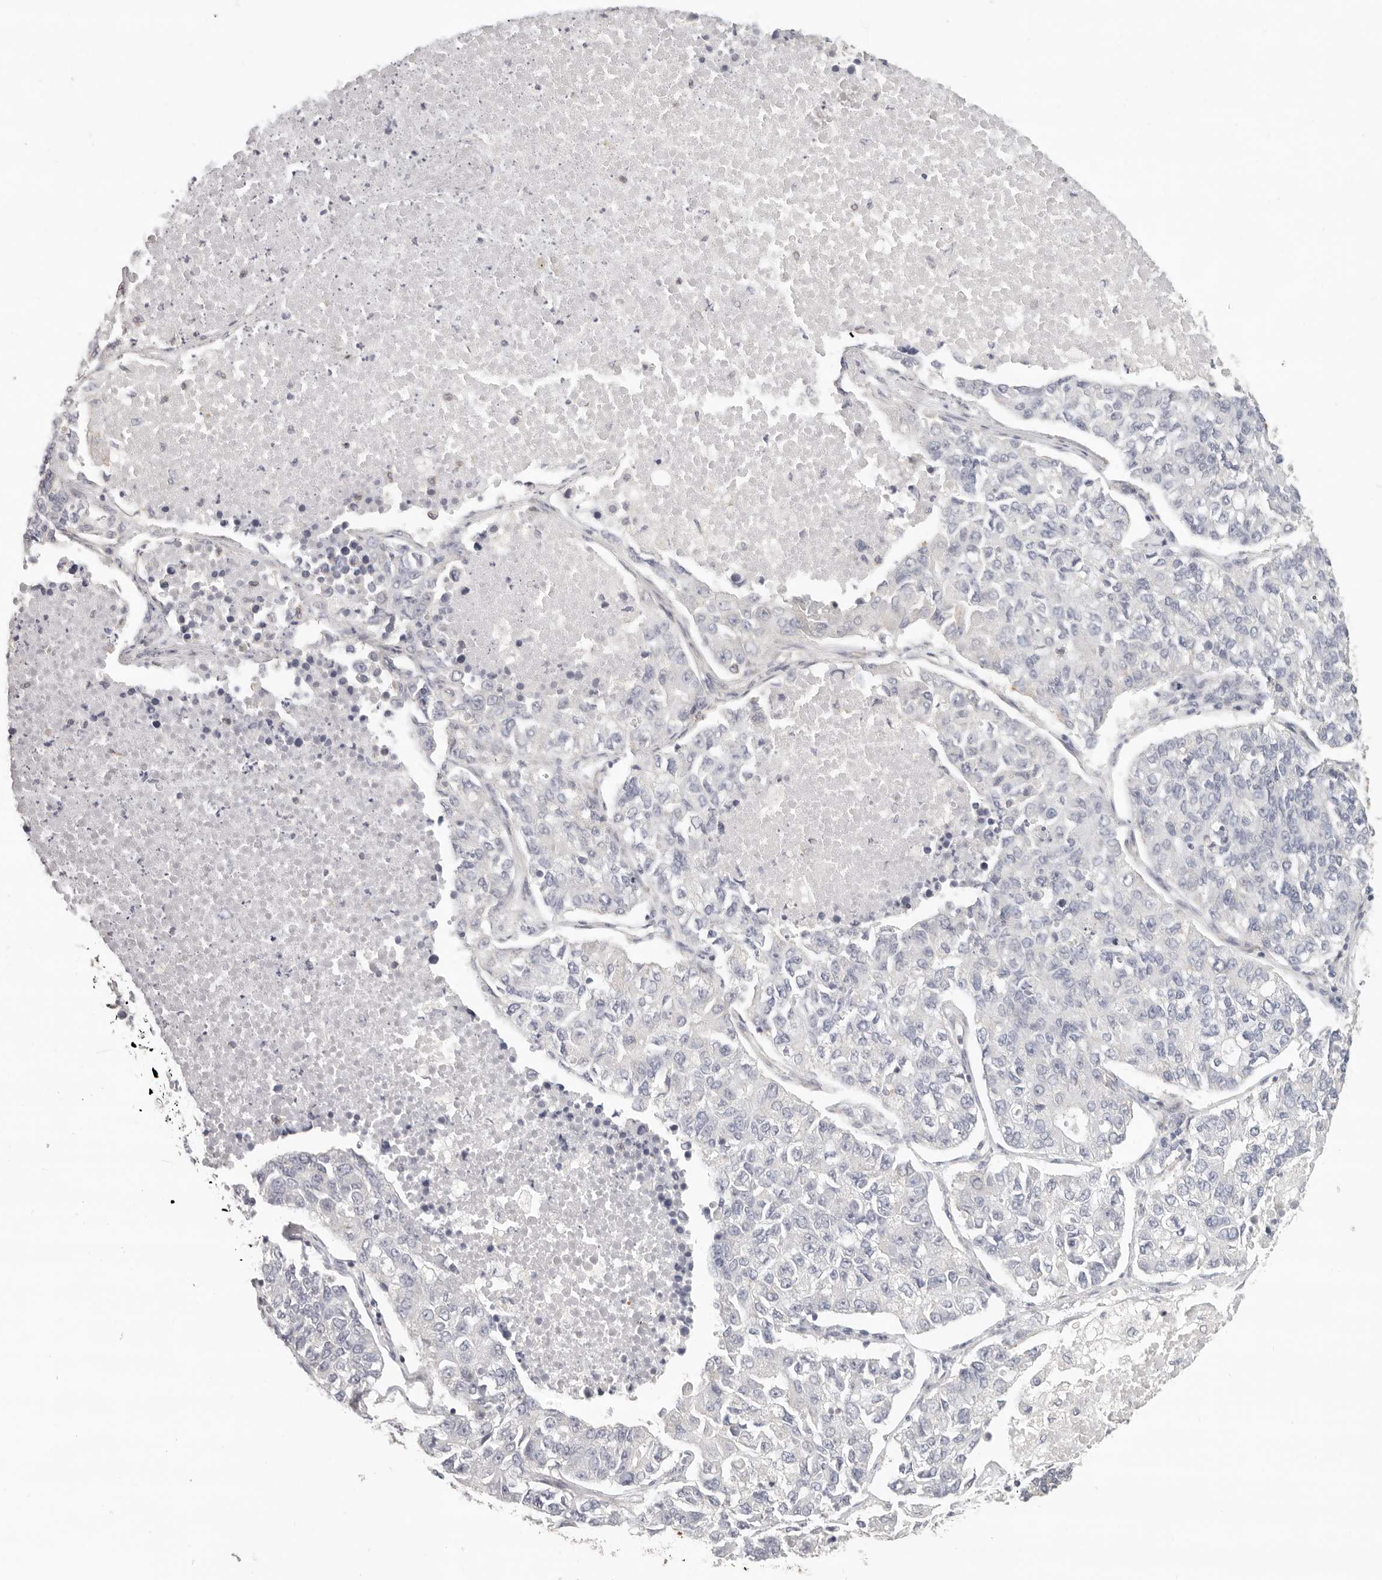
{"staining": {"intensity": "negative", "quantity": "none", "location": "none"}, "tissue": "lung cancer", "cell_type": "Tumor cells", "image_type": "cancer", "snomed": [{"axis": "morphology", "description": "Adenocarcinoma, NOS"}, {"axis": "topography", "description": "Lung"}], "caption": "High power microscopy image of an immunohistochemistry photomicrograph of lung cancer (adenocarcinoma), revealing no significant expression in tumor cells. (DAB (3,3'-diaminobenzidine) immunohistochemistry with hematoxylin counter stain).", "gene": "ANXA9", "patient": {"sex": "male", "age": 49}}